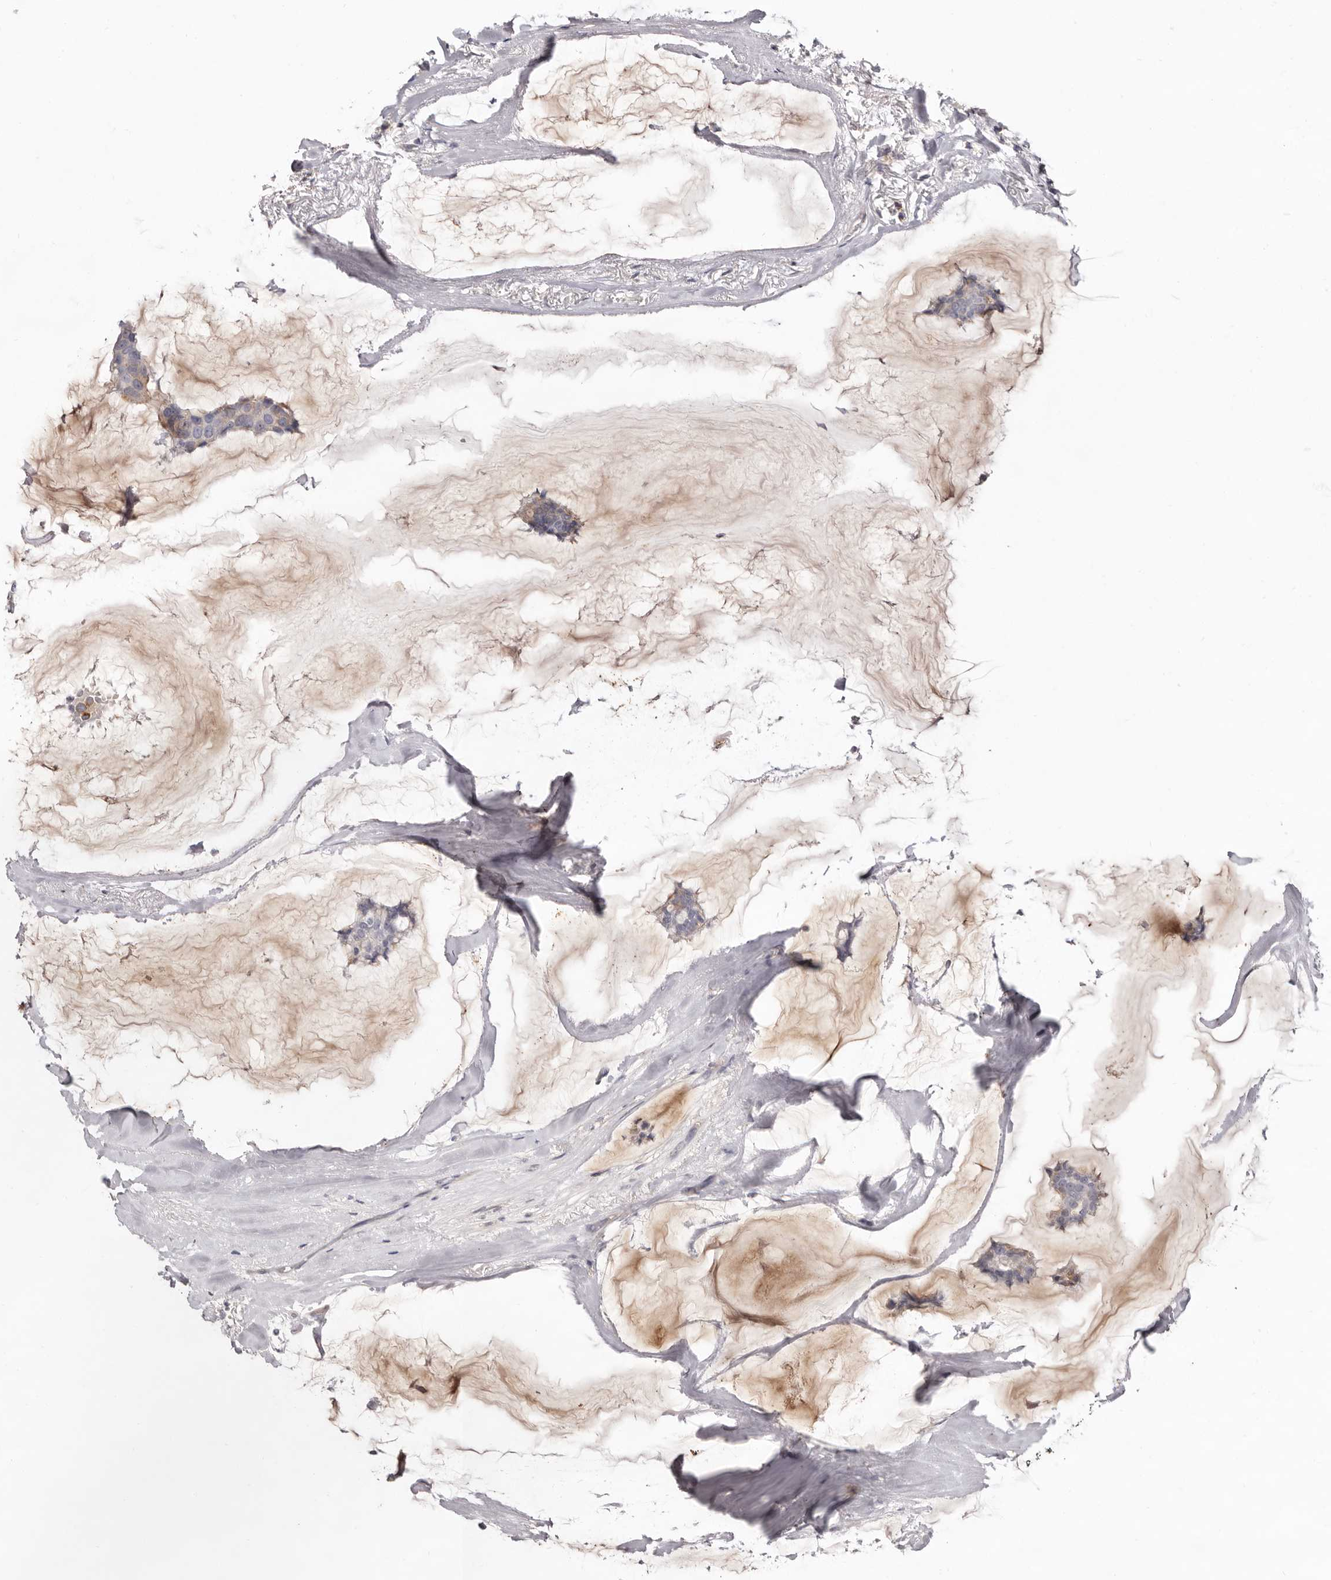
{"staining": {"intensity": "weak", "quantity": "<25%", "location": "cytoplasmic/membranous"}, "tissue": "breast cancer", "cell_type": "Tumor cells", "image_type": "cancer", "snomed": [{"axis": "morphology", "description": "Duct carcinoma"}, {"axis": "topography", "description": "Breast"}], "caption": "An immunohistochemistry photomicrograph of intraductal carcinoma (breast) is shown. There is no staining in tumor cells of intraductal carcinoma (breast). Nuclei are stained in blue.", "gene": "MMACHC", "patient": {"sex": "female", "age": 93}}